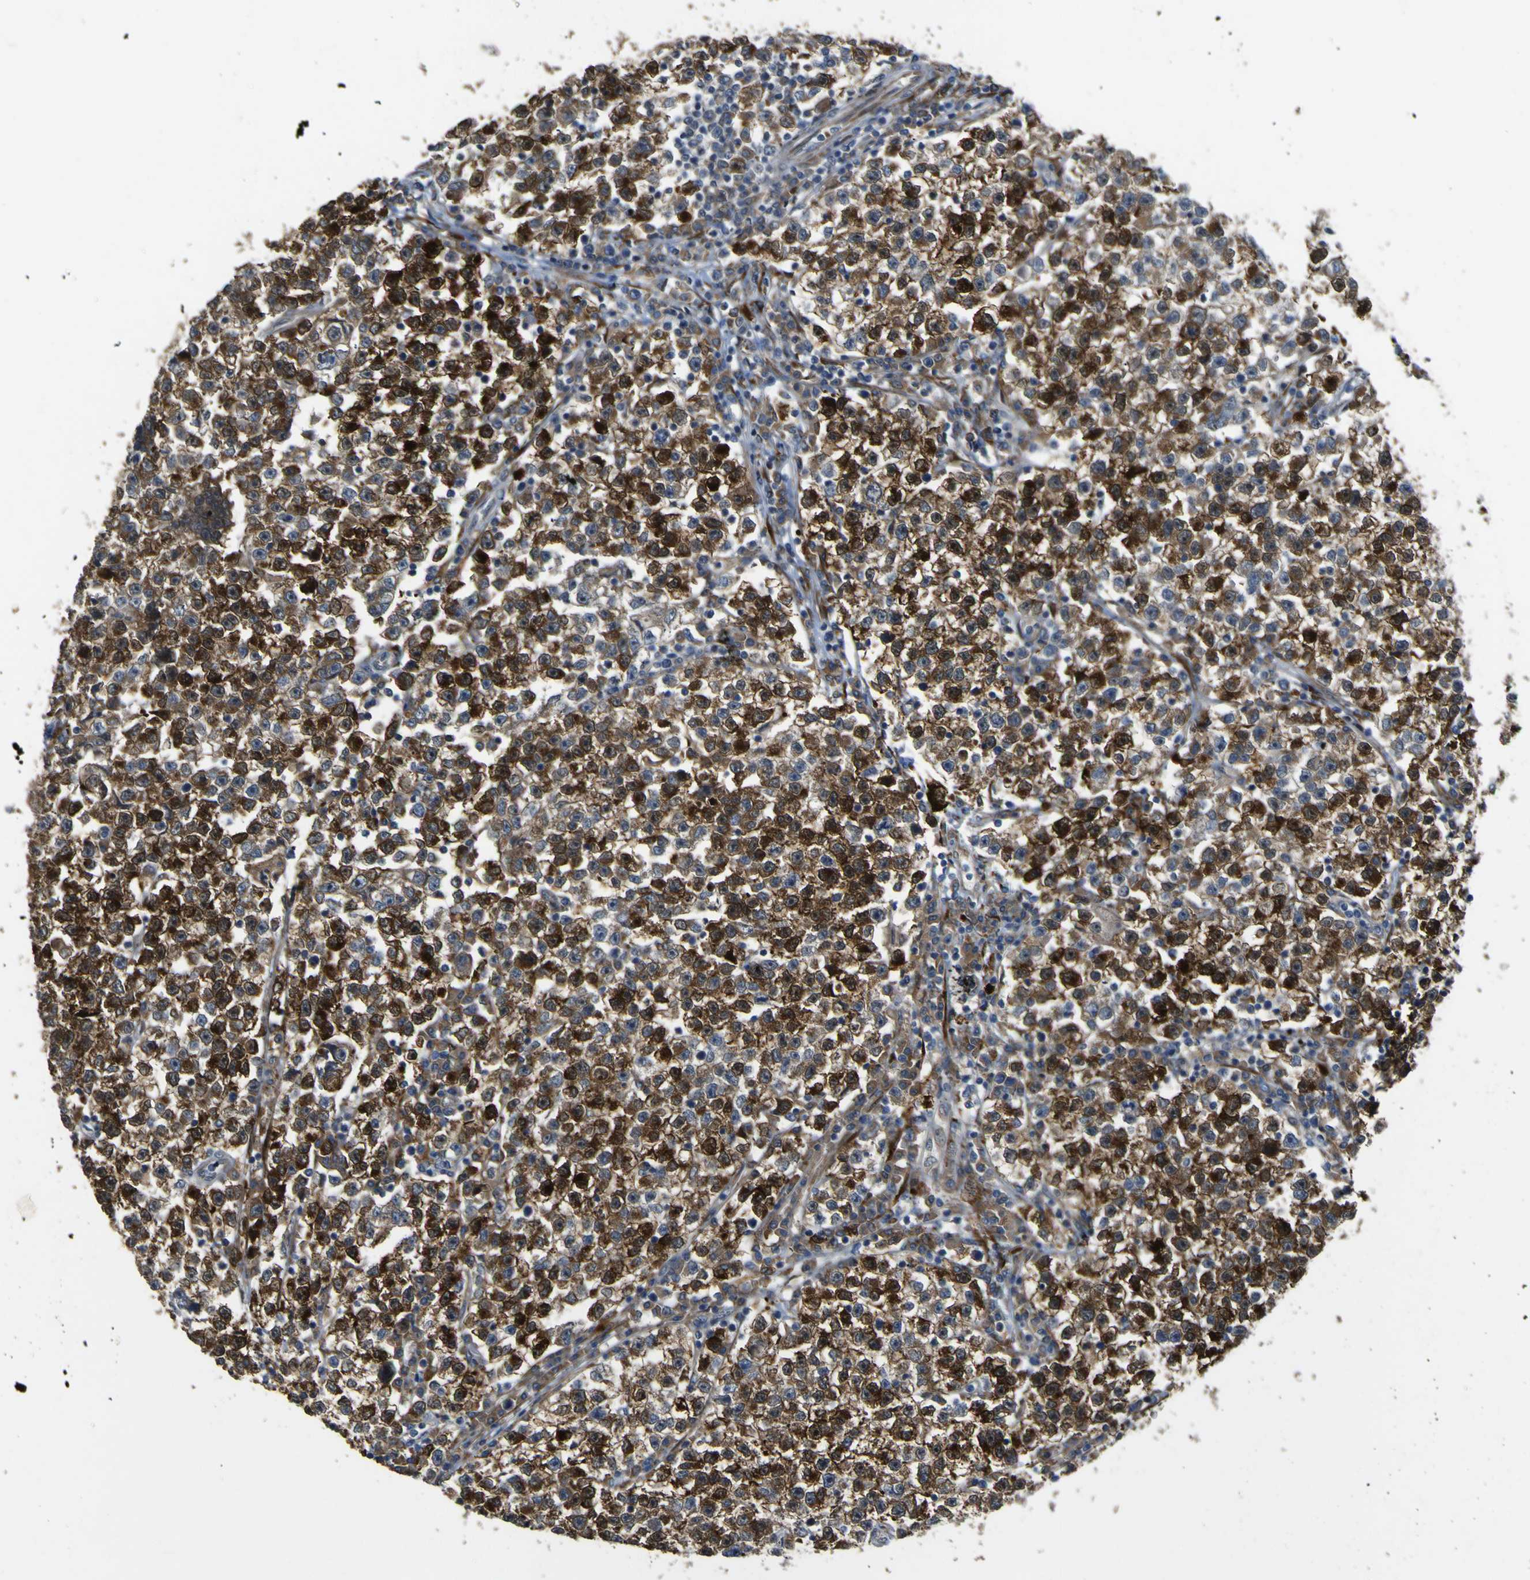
{"staining": {"intensity": "strong", "quantity": ">75%", "location": "cytoplasmic/membranous"}, "tissue": "testis cancer", "cell_type": "Tumor cells", "image_type": "cancer", "snomed": [{"axis": "morphology", "description": "Seminoma, NOS"}, {"axis": "topography", "description": "Testis"}], "caption": "The micrograph shows immunohistochemical staining of testis cancer. There is strong cytoplasmic/membranous staining is seen in about >75% of tumor cells. The staining was performed using DAB (3,3'-diaminobenzidine), with brown indicating positive protein expression. Nuclei are stained blue with hematoxylin.", "gene": "LBHD1", "patient": {"sex": "male", "age": 22}}